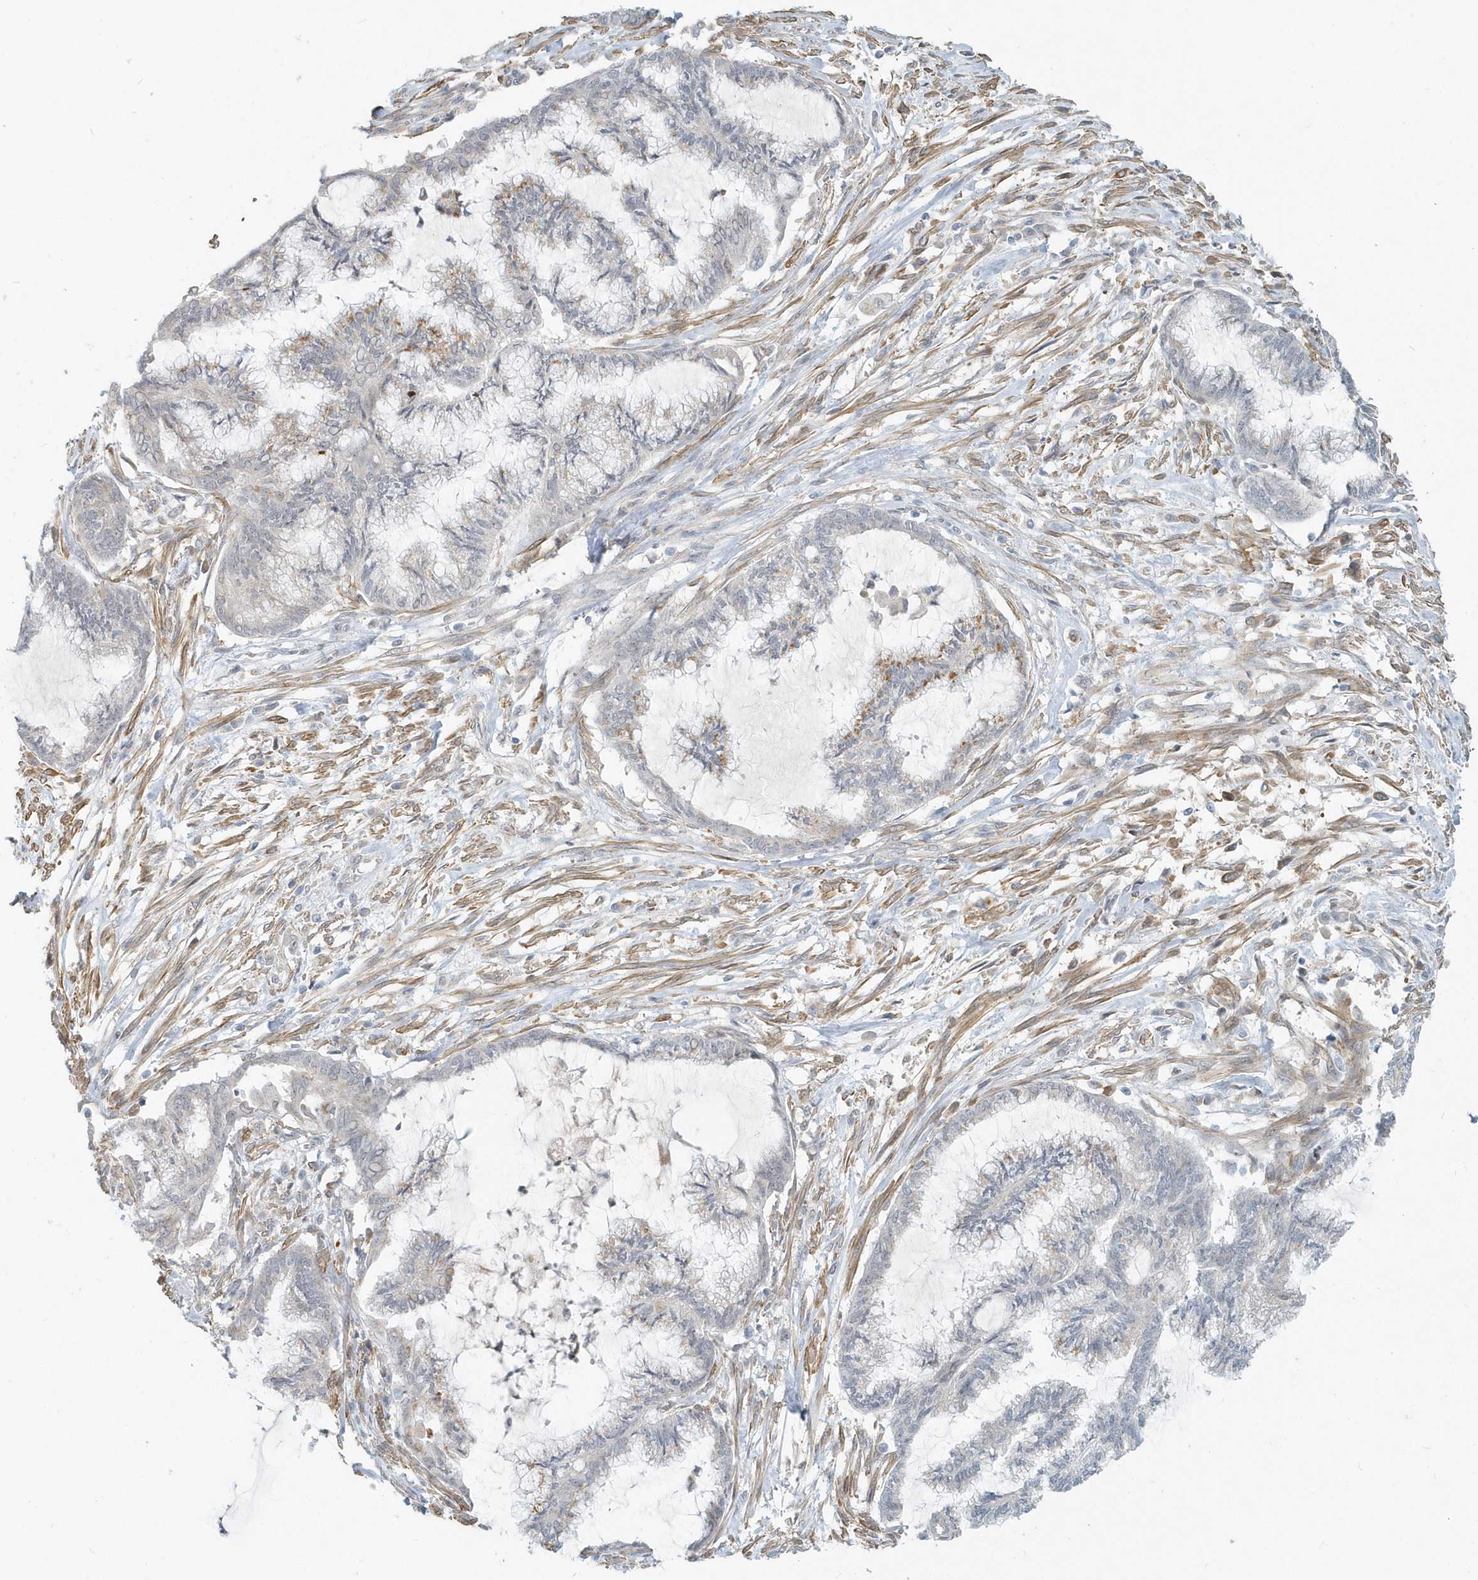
{"staining": {"intensity": "negative", "quantity": "none", "location": "none"}, "tissue": "endometrial cancer", "cell_type": "Tumor cells", "image_type": "cancer", "snomed": [{"axis": "morphology", "description": "Adenocarcinoma, NOS"}, {"axis": "topography", "description": "Endometrium"}], "caption": "Photomicrograph shows no protein positivity in tumor cells of adenocarcinoma (endometrial) tissue.", "gene": "NAPB", "patient": {"sex": "female", "age": 86}}